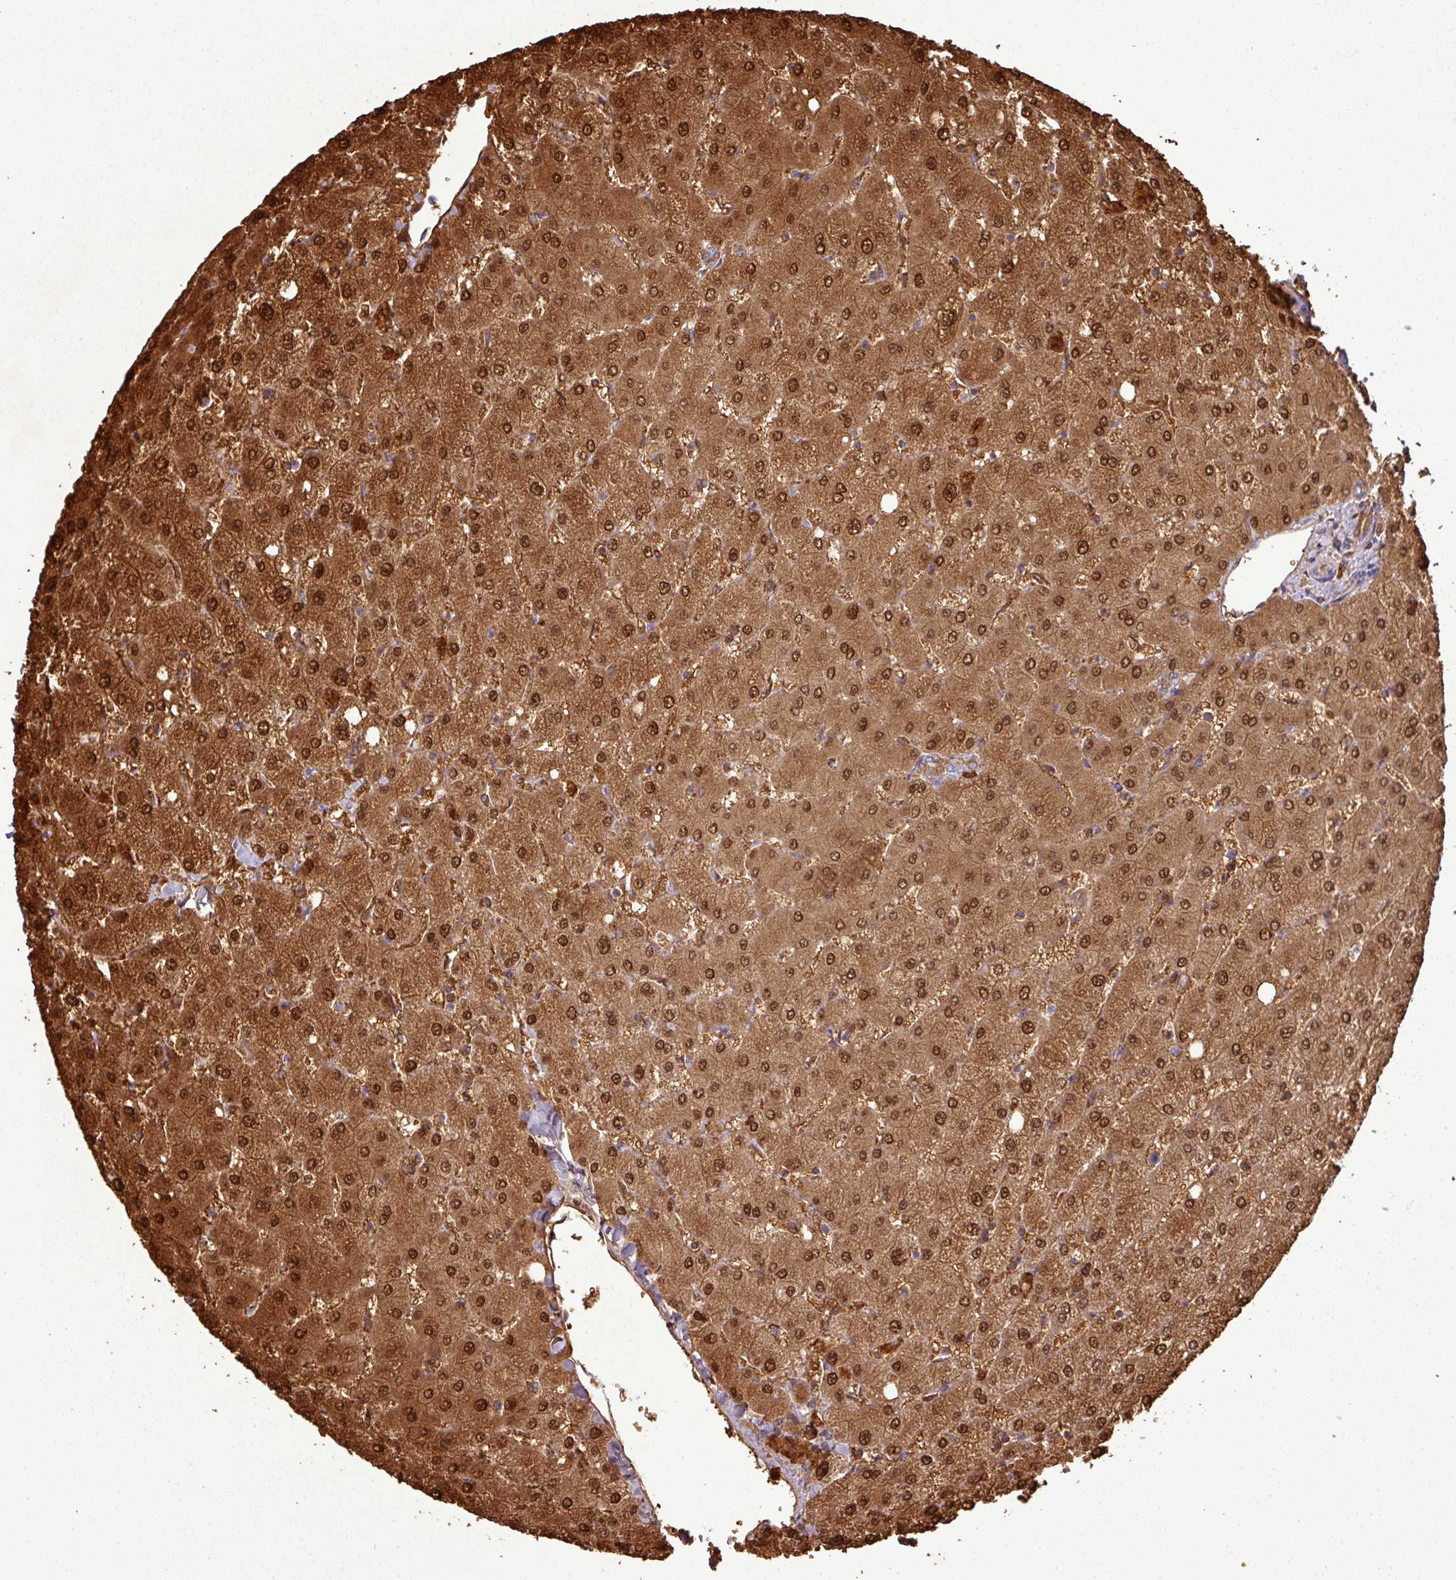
{"staining": {"intensity": "negative", "quantity": "none", "location": "none"}, "tissue": "liver", "cell_type": "Cholangiocytes", "image_type": "normal", "snomed": [{"axis": "morphology", "description": "Normal tissue, NOS"}, {"axis": "topography", "description": "Liver"}], "caption": "This is an immunohistochemistry photomicrograph of normal liver. There is no positivity in cholangiocytes.", "gene": "GSTA1", "patient": {"sex": "female", "age": 54}}